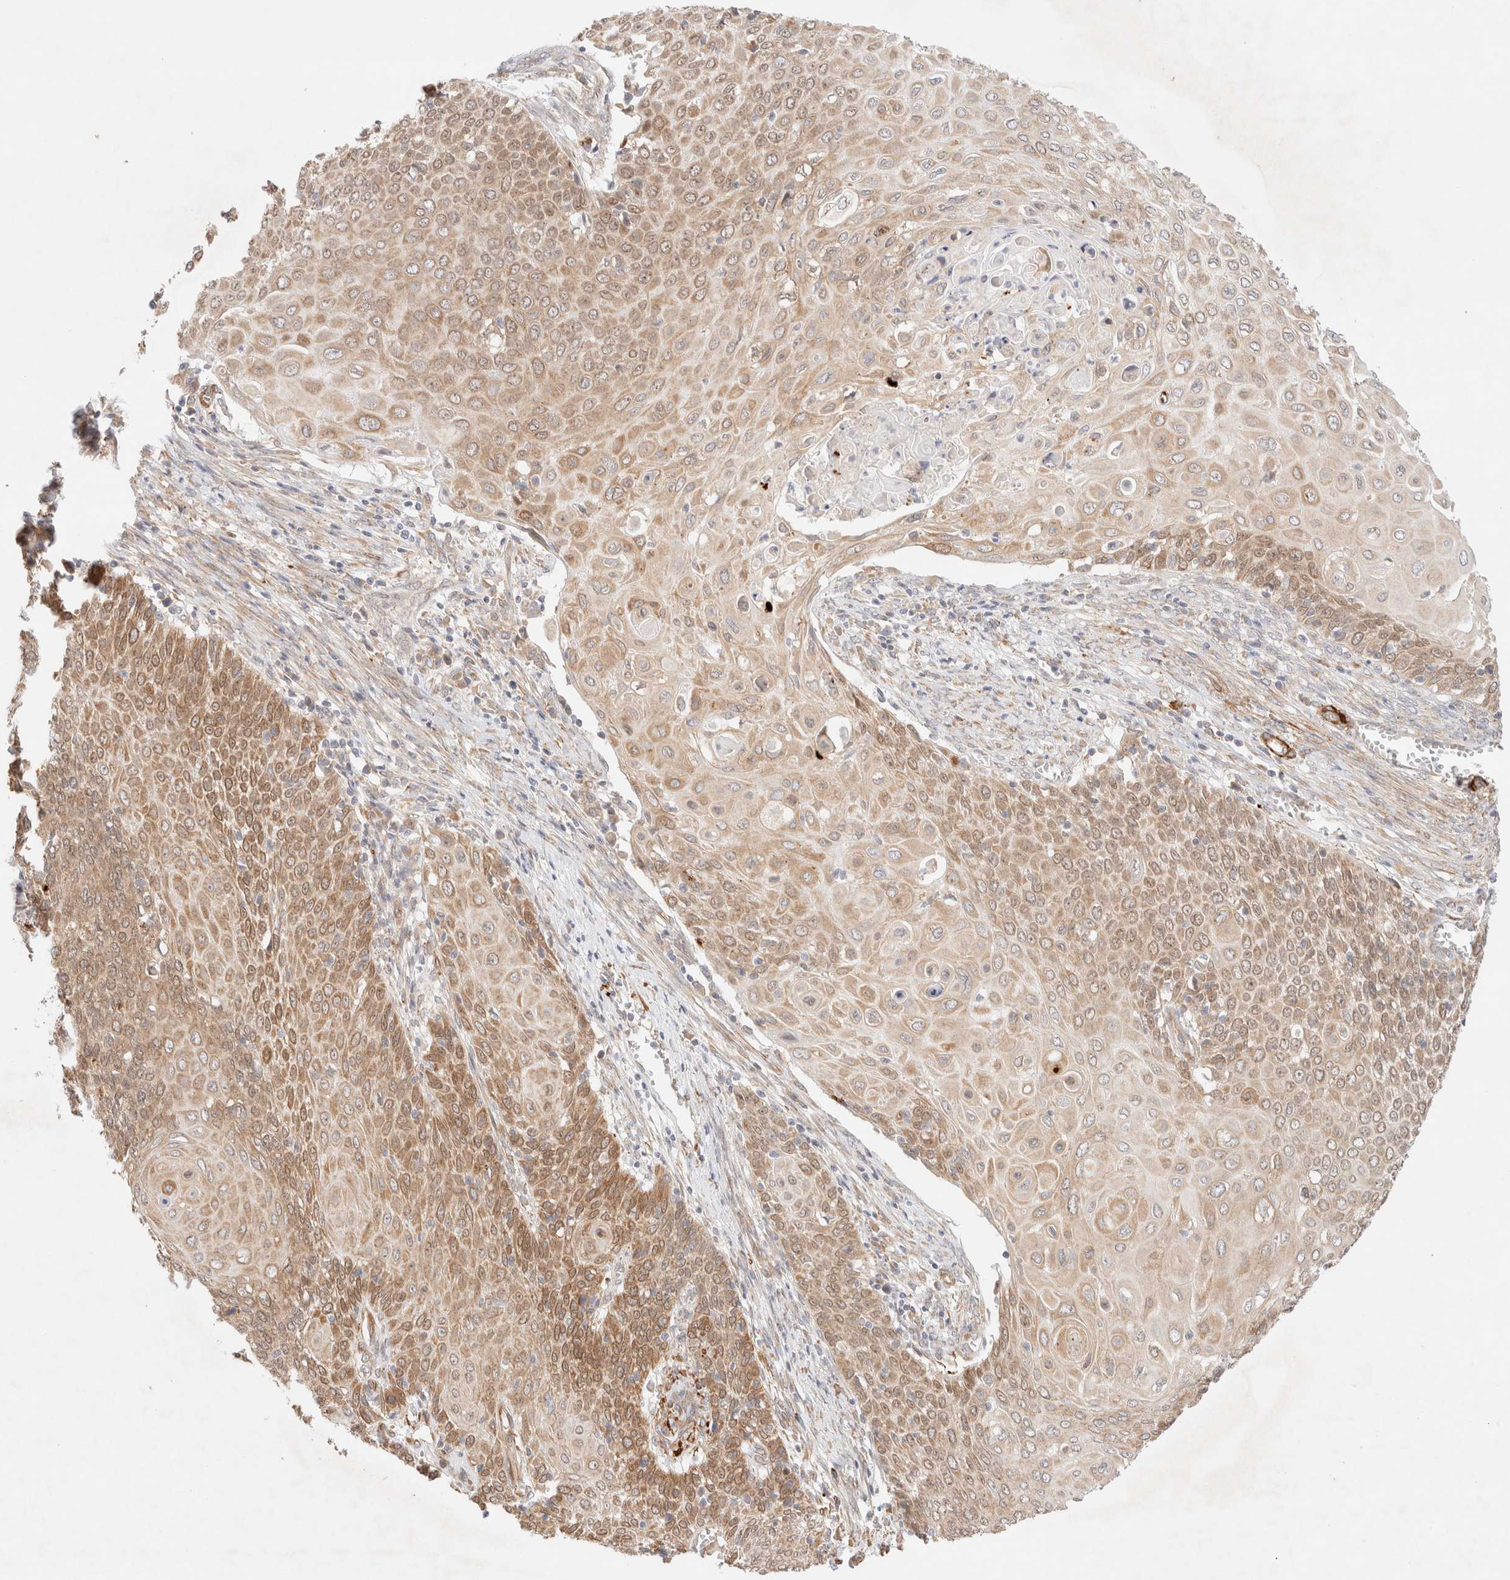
{"staining": {"intensity": "moderate", "quantity": ">75%", "location": "cytoplasmic/membranous,nuclear"}, "tissue": "cervical cancer", "cell_type": "Tumor cells", "image_type": "cancer", "snomed": [{"axis": "morphology", "description": "Squamous cell carcinoma, NOS"}, {"axis": "topography", "description": "Cervix"}], "caption": "Moderate cytoplasmic/membranous and nuclear protein staining is present in approximately >75% of tumor cells in cervical cancer (squamous cell carcinoma).", "gene": "RRP15", "patient": {"sex": "female", "age": 39}}